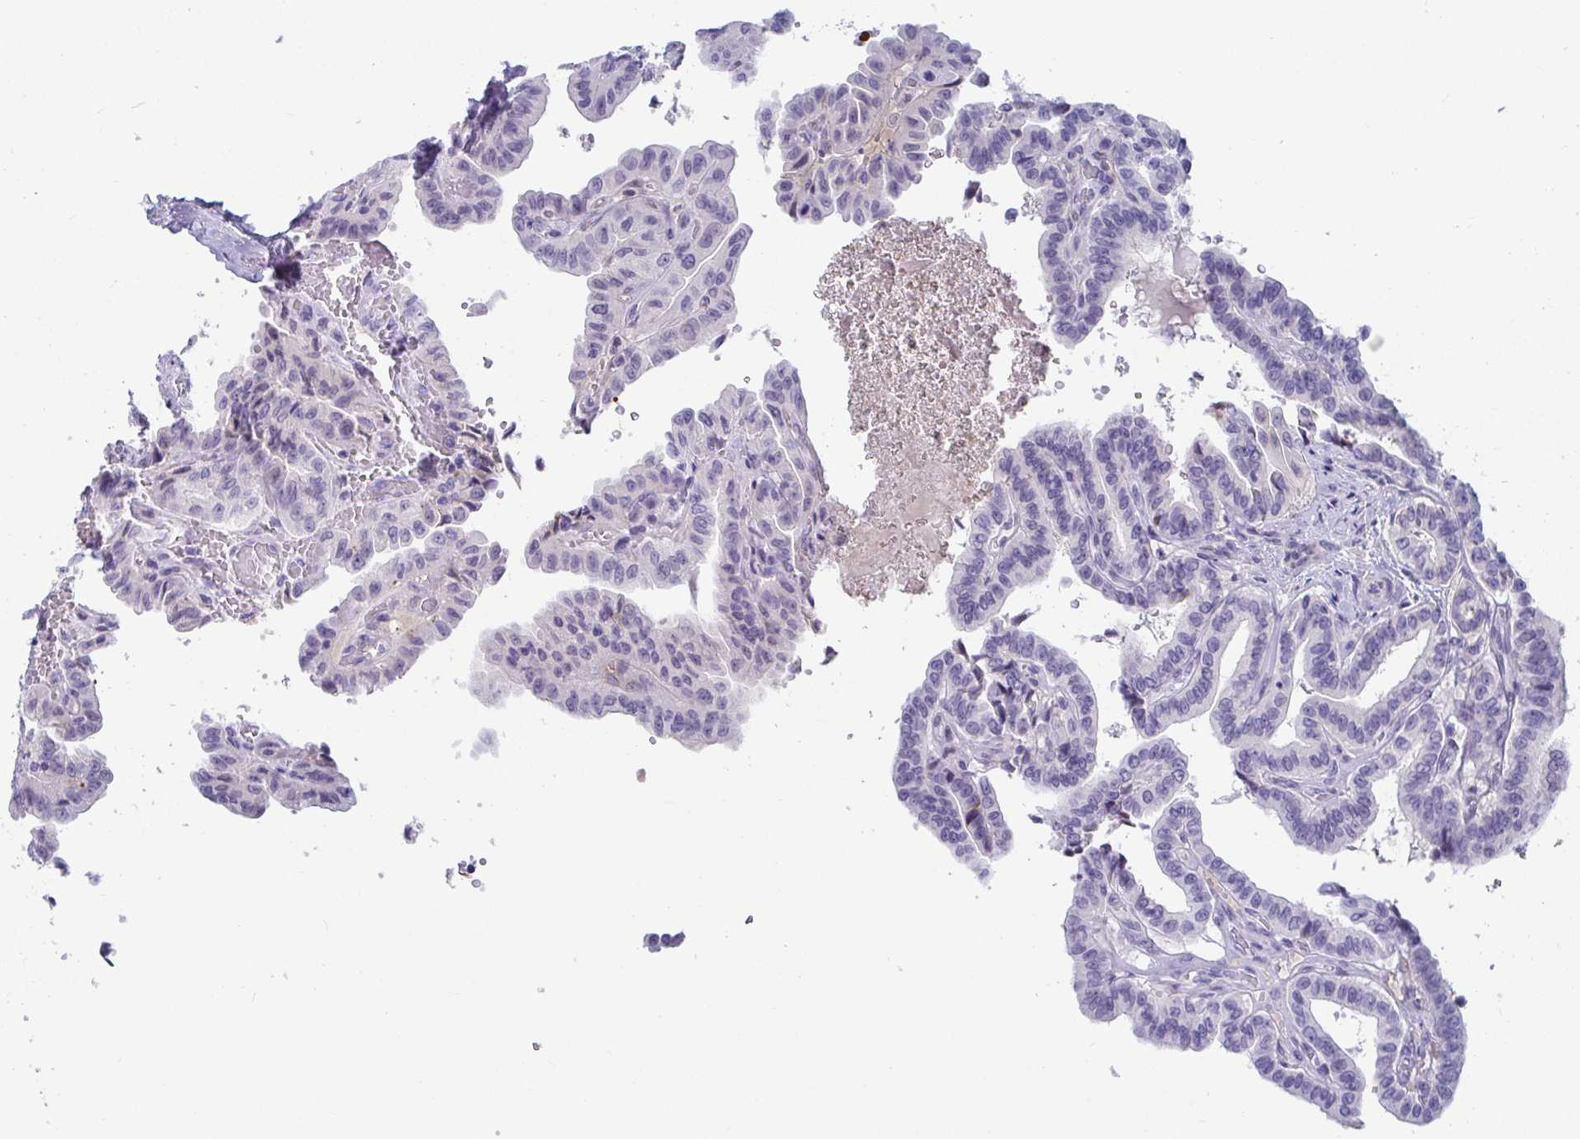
{"staining": {"intensity": "negative", "quantity": "none", "location": "none"}, "tissue": "thyroid cancer", "cell_type": "Tumor cells", "image_type": "cancer", "snomed": [{"axis": "morphology", "description": "Papillary adenocarcinoma, NOS"}, {"axis": "topography", "description": "Thyroid gland"}], "caption": "The image displays no significant staining in tumor cells of thyroid cancer (papillary adenocarcinoma).", "gene": "NPY", "patient": {"sex": "male", "age": 87}}